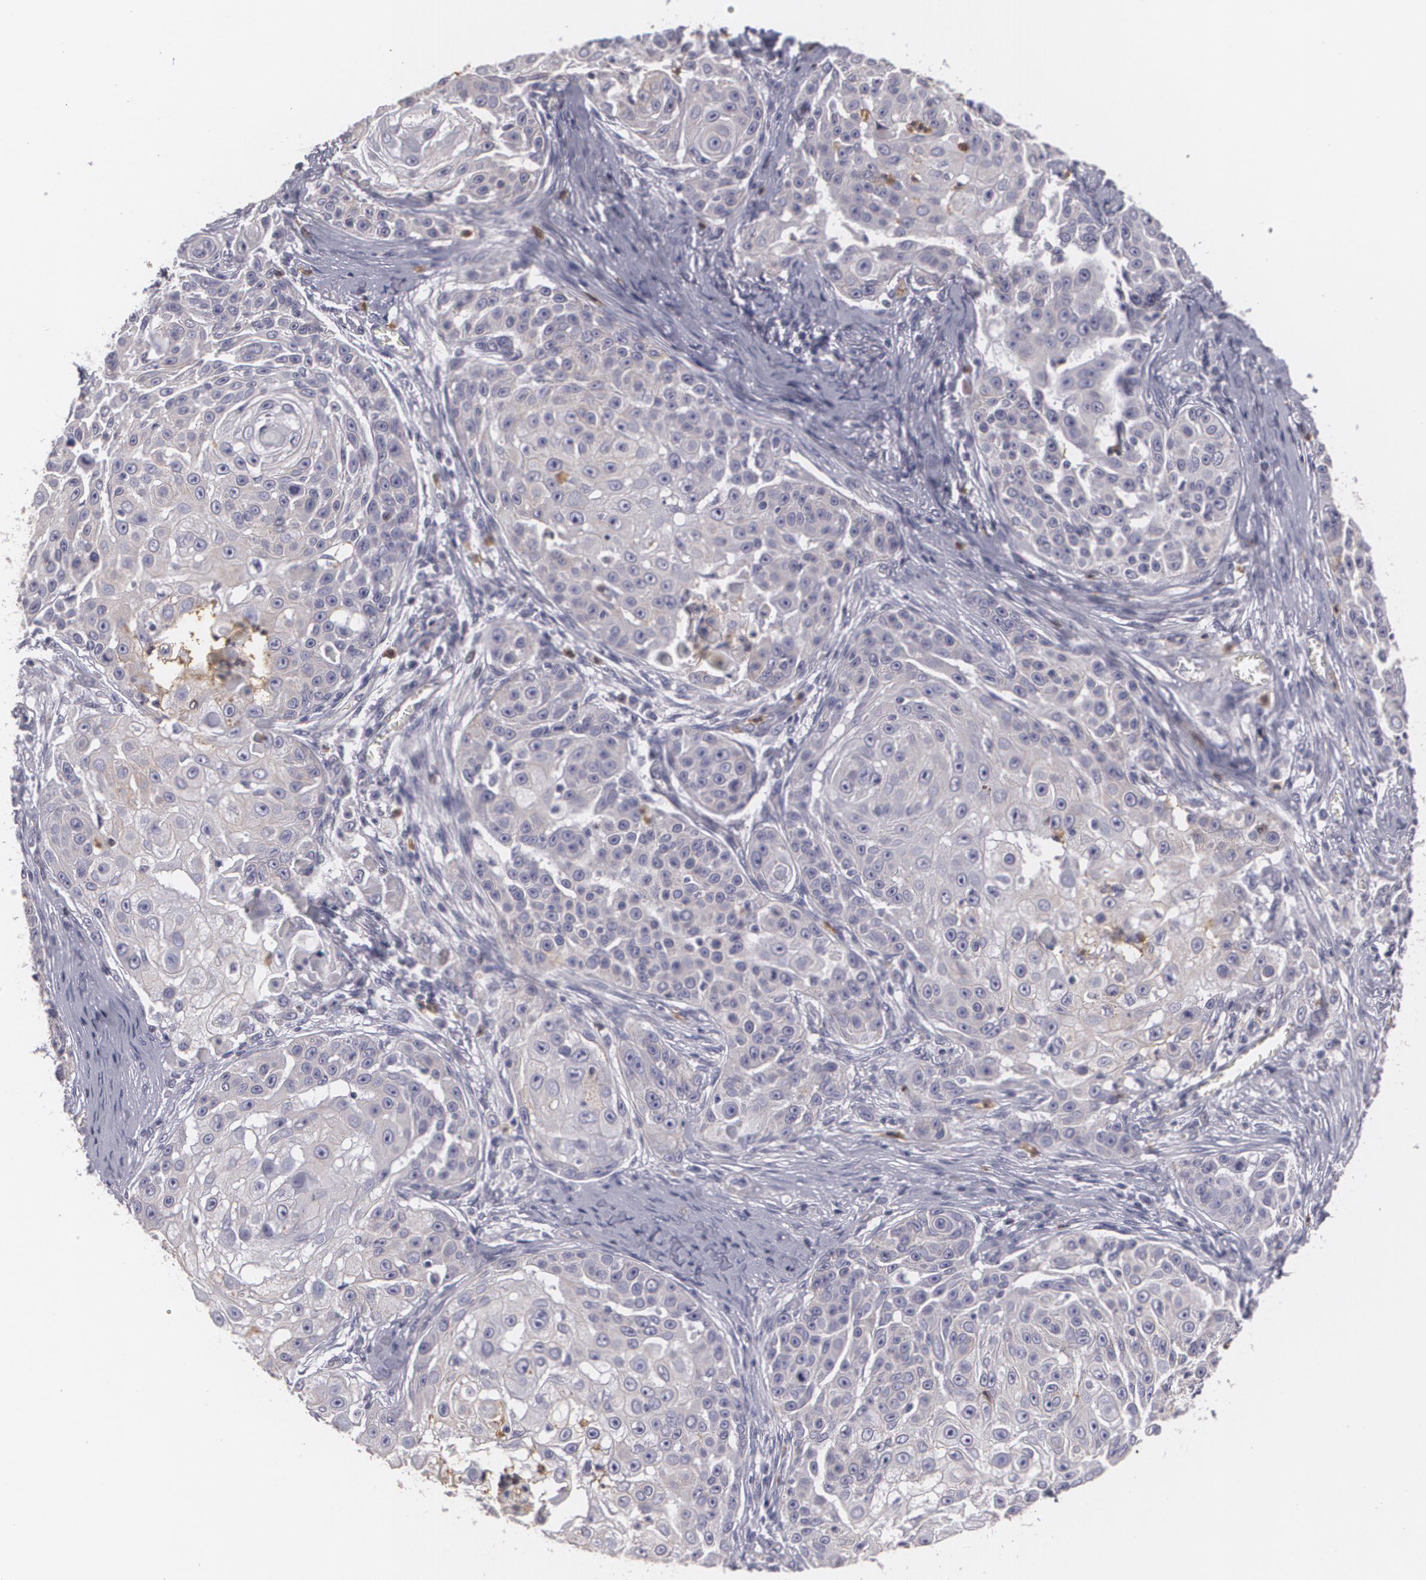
{"staining": {"intensity": "negative", "quantity": "none", "location": "none"}, "tissue": "skin cancer", "cell_type": "Tumor cells", "image_type": "cancer", "snomed": [{"axis": "morphology", "description": "Squamous cell carcinoma, NOS"}, {"axis": "topography", "description": "Skin"}], "caption": "This photomicrograph is of skin squamous cell carcinoma stained with IHC to label a protein in brown with the nuclei are counter-stained blue. There is no expression in tumor cells.", "gene": "KCNA4", "patient": {"sex": "female", "age": 57}}